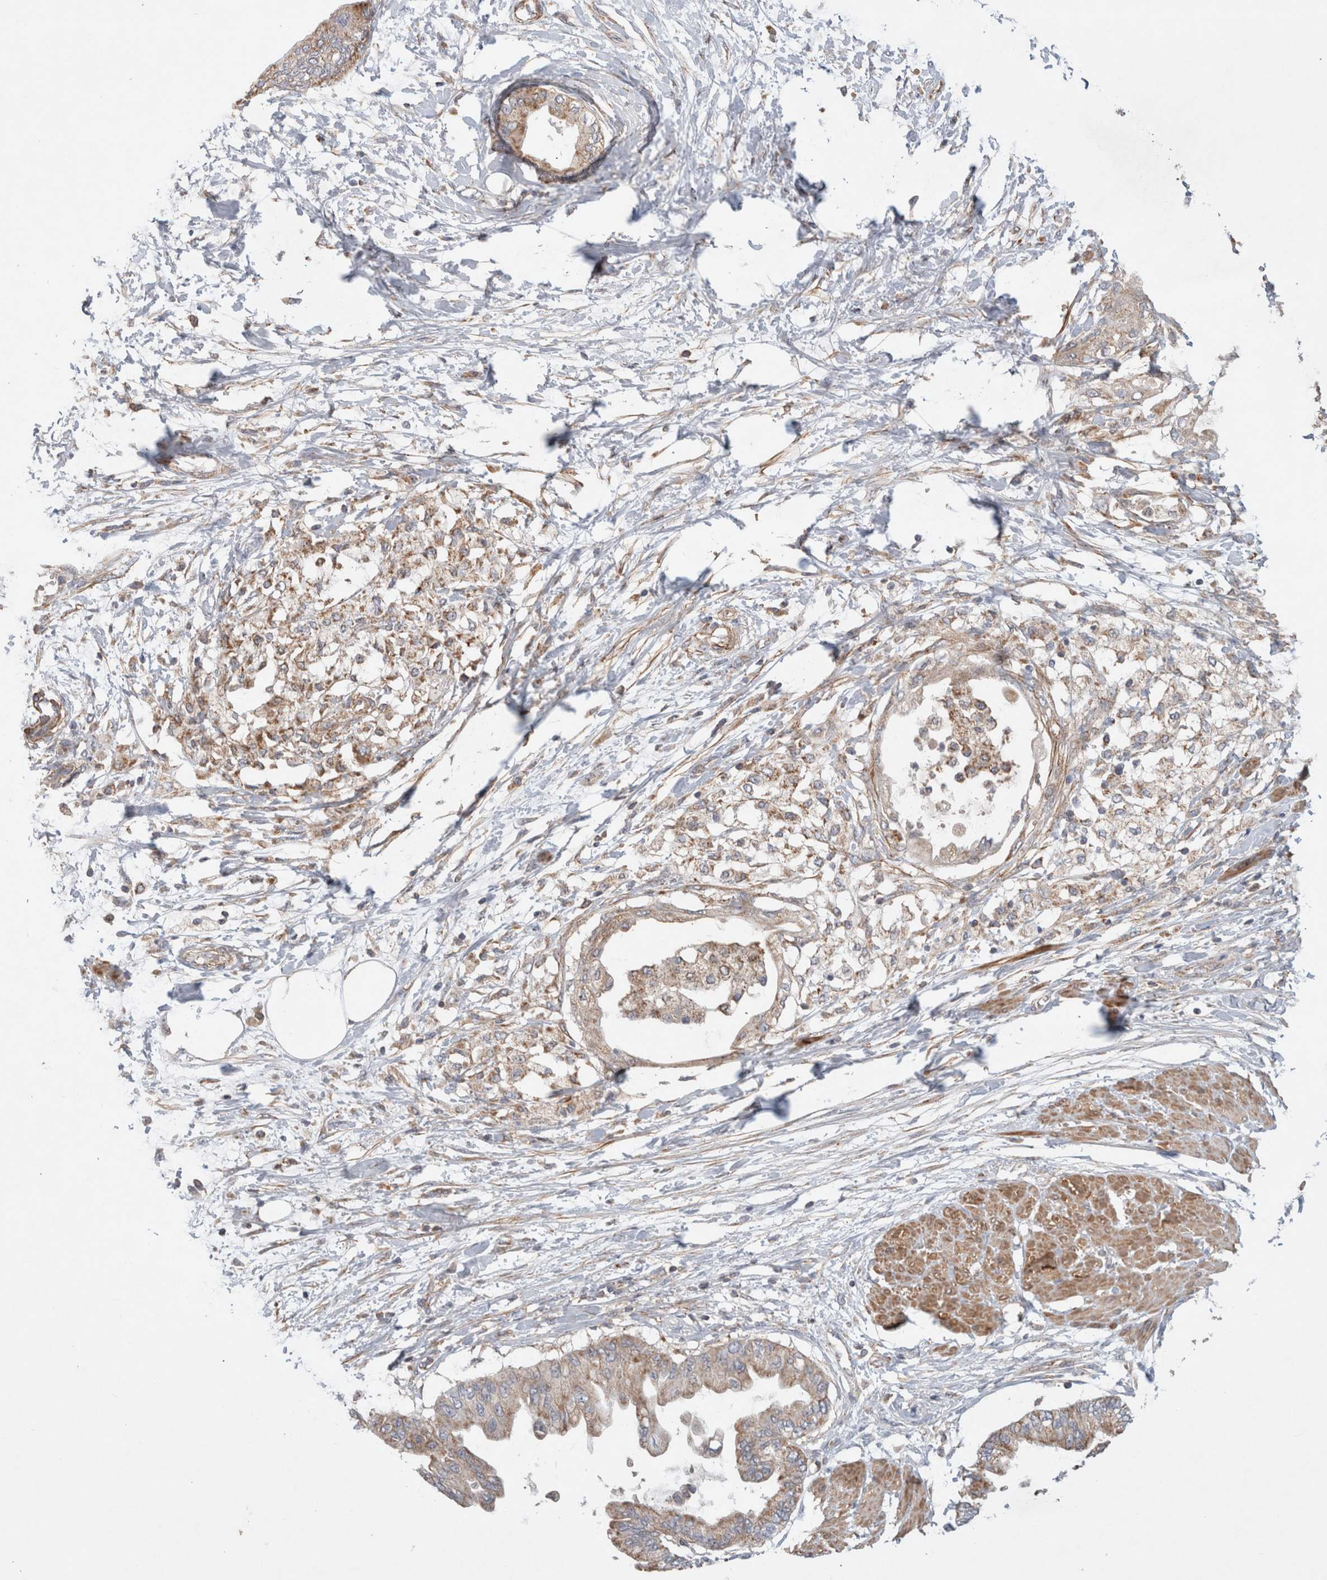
{"staining": {"intensity": "weak", "quantity": ">75%", "location": "cytoplasmic/membranous"}, "tissue": "pancreatic cancer", "cell_type": "Tumor cells", "image_type": "cancer", "snomed": [{"axis": "morphology", "description": "Normal tissue, NOS"}, {"axis": "morphology", "description": "Adenocarcinoma, NOS"}, {"axis": "topography", "description": "Pancreas"}, {"axis": "topography", "description": "Duodenum"}], "caption": "Pancreatic cancer (adenocarcinoma) stained with DAB IHC demonstrates low levels of weak cytoplasmic/membranous staining in about >75% of tumor cells. (DAB = brown stain, brightfield microscopy at high magnification).", "gene": "MRPS28", "patient": {"sex": "female", "age": 60}}